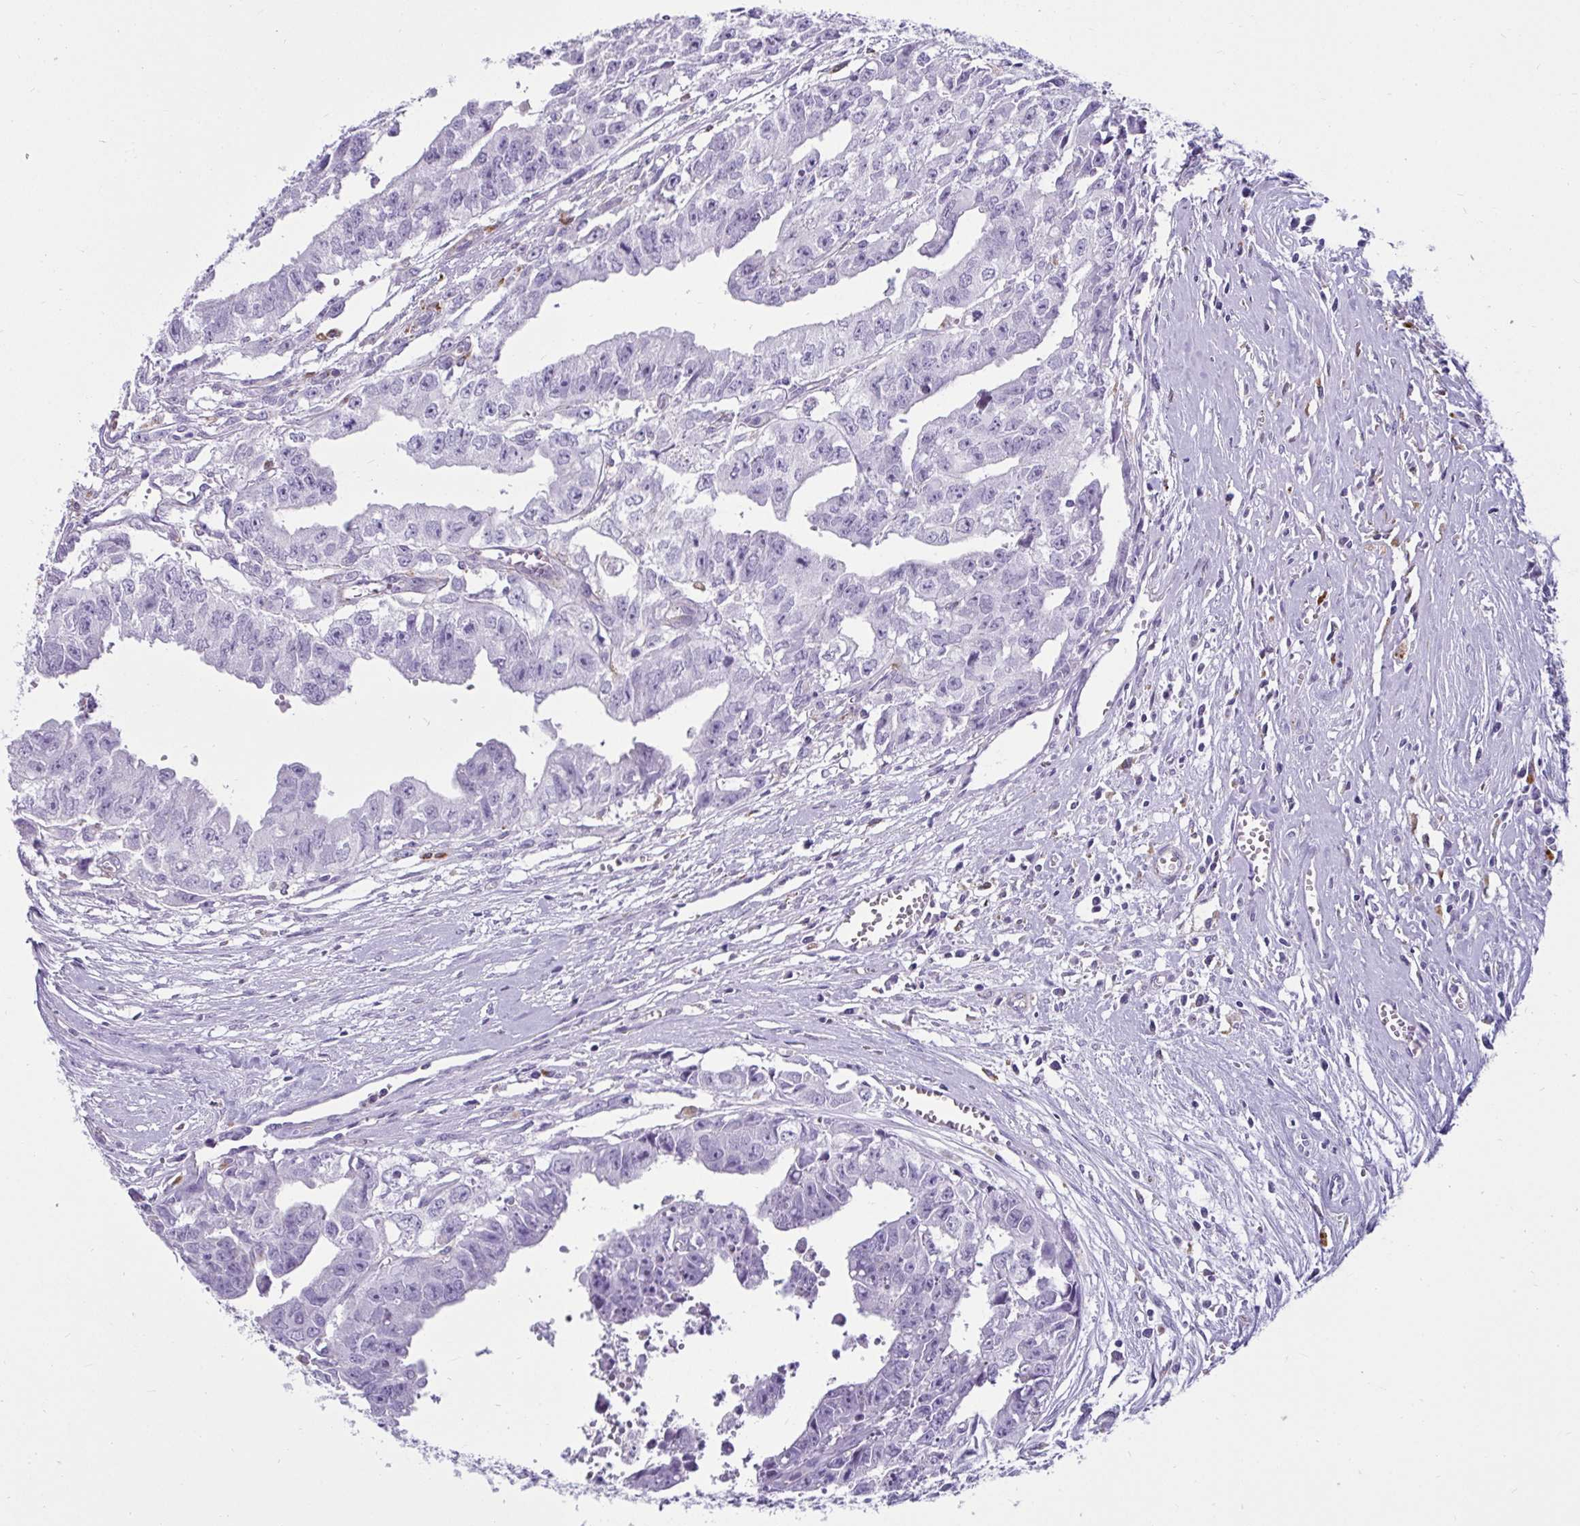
{"staining": {"intensity": "negative", "quantity": "none", "location": "none"}, "tissue": "testis cancer", "cell_type": "Tumor cells", "image_type": "cancer", "snomed": [{"axis": "morphology", "description": "Carcinoma, Embryonal, NOS"}, {"axis": "morphology", "description": "Teratoma, malignant, NOS"}, {"axis": "topography", "description": "Testis"}], "caption": "Immunohistochemistry (IHC) micrograph of malignant teratoma (testis) stained for a protein (brown), which exhibits no staining in tumor cells.", "gene": "CTSZ", "patient": {"sex": "male", "age": 24}}